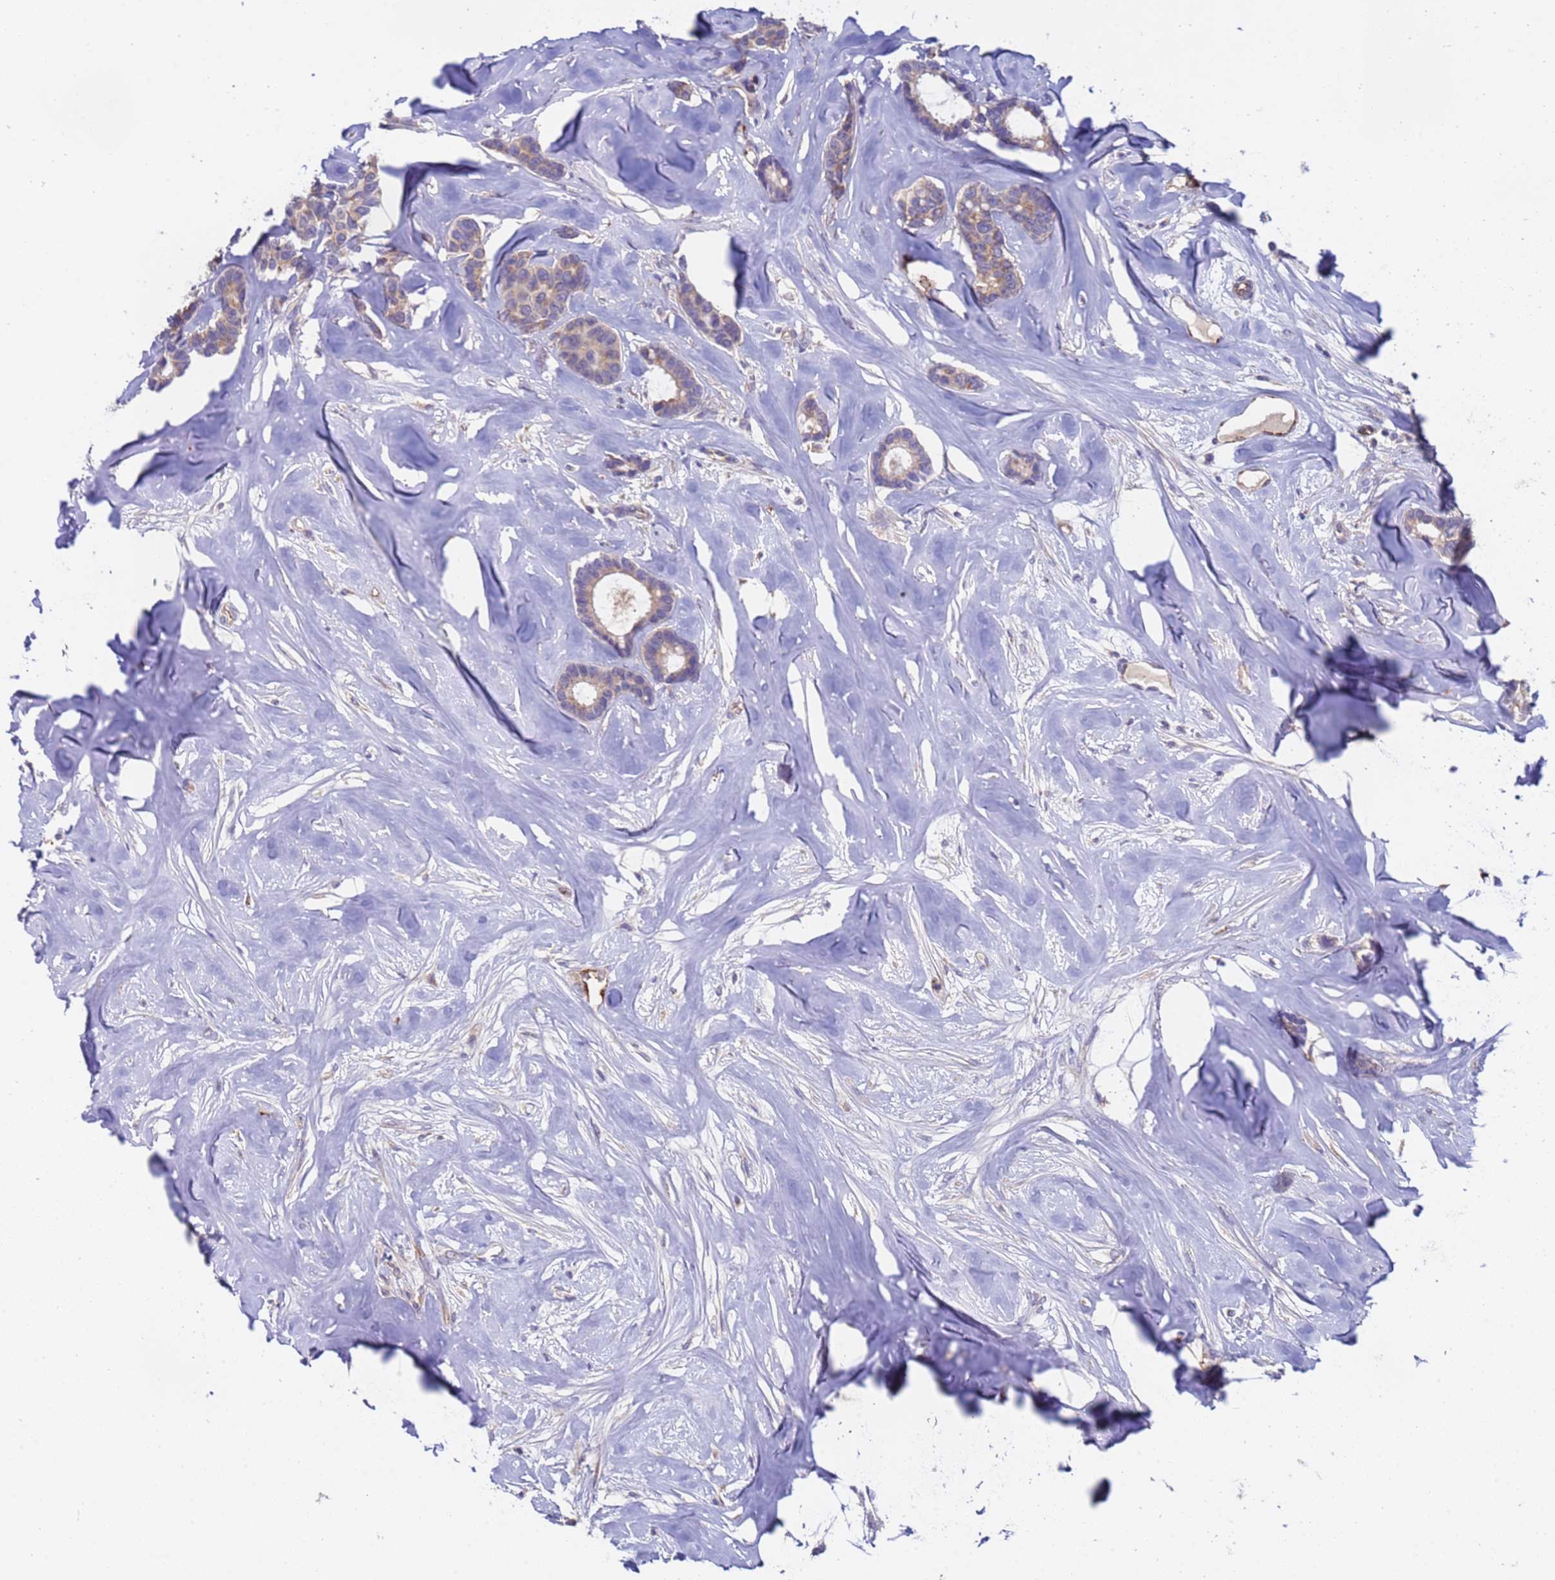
{"staining": {"intensity": "weak", "quantity": "25%-75%", "location": "cytoplasmic/membranous"}, "tissue": "breast cancer", "cell_type": "Tumor cells", "image_type": "cancer", "snomed": [{"axis": "morphology", "description": "Duct carcinoma"}, {"axis": "topography", "description": "Breast"}], "caption": "Weak cytoplasmic/membranous staining for a protein is identified in about 25%-75% of tumor cells of breast cancer using immunohistochemistry.", "gene": "ZNF248", "patient": {"sex": "female", "age": 87}}